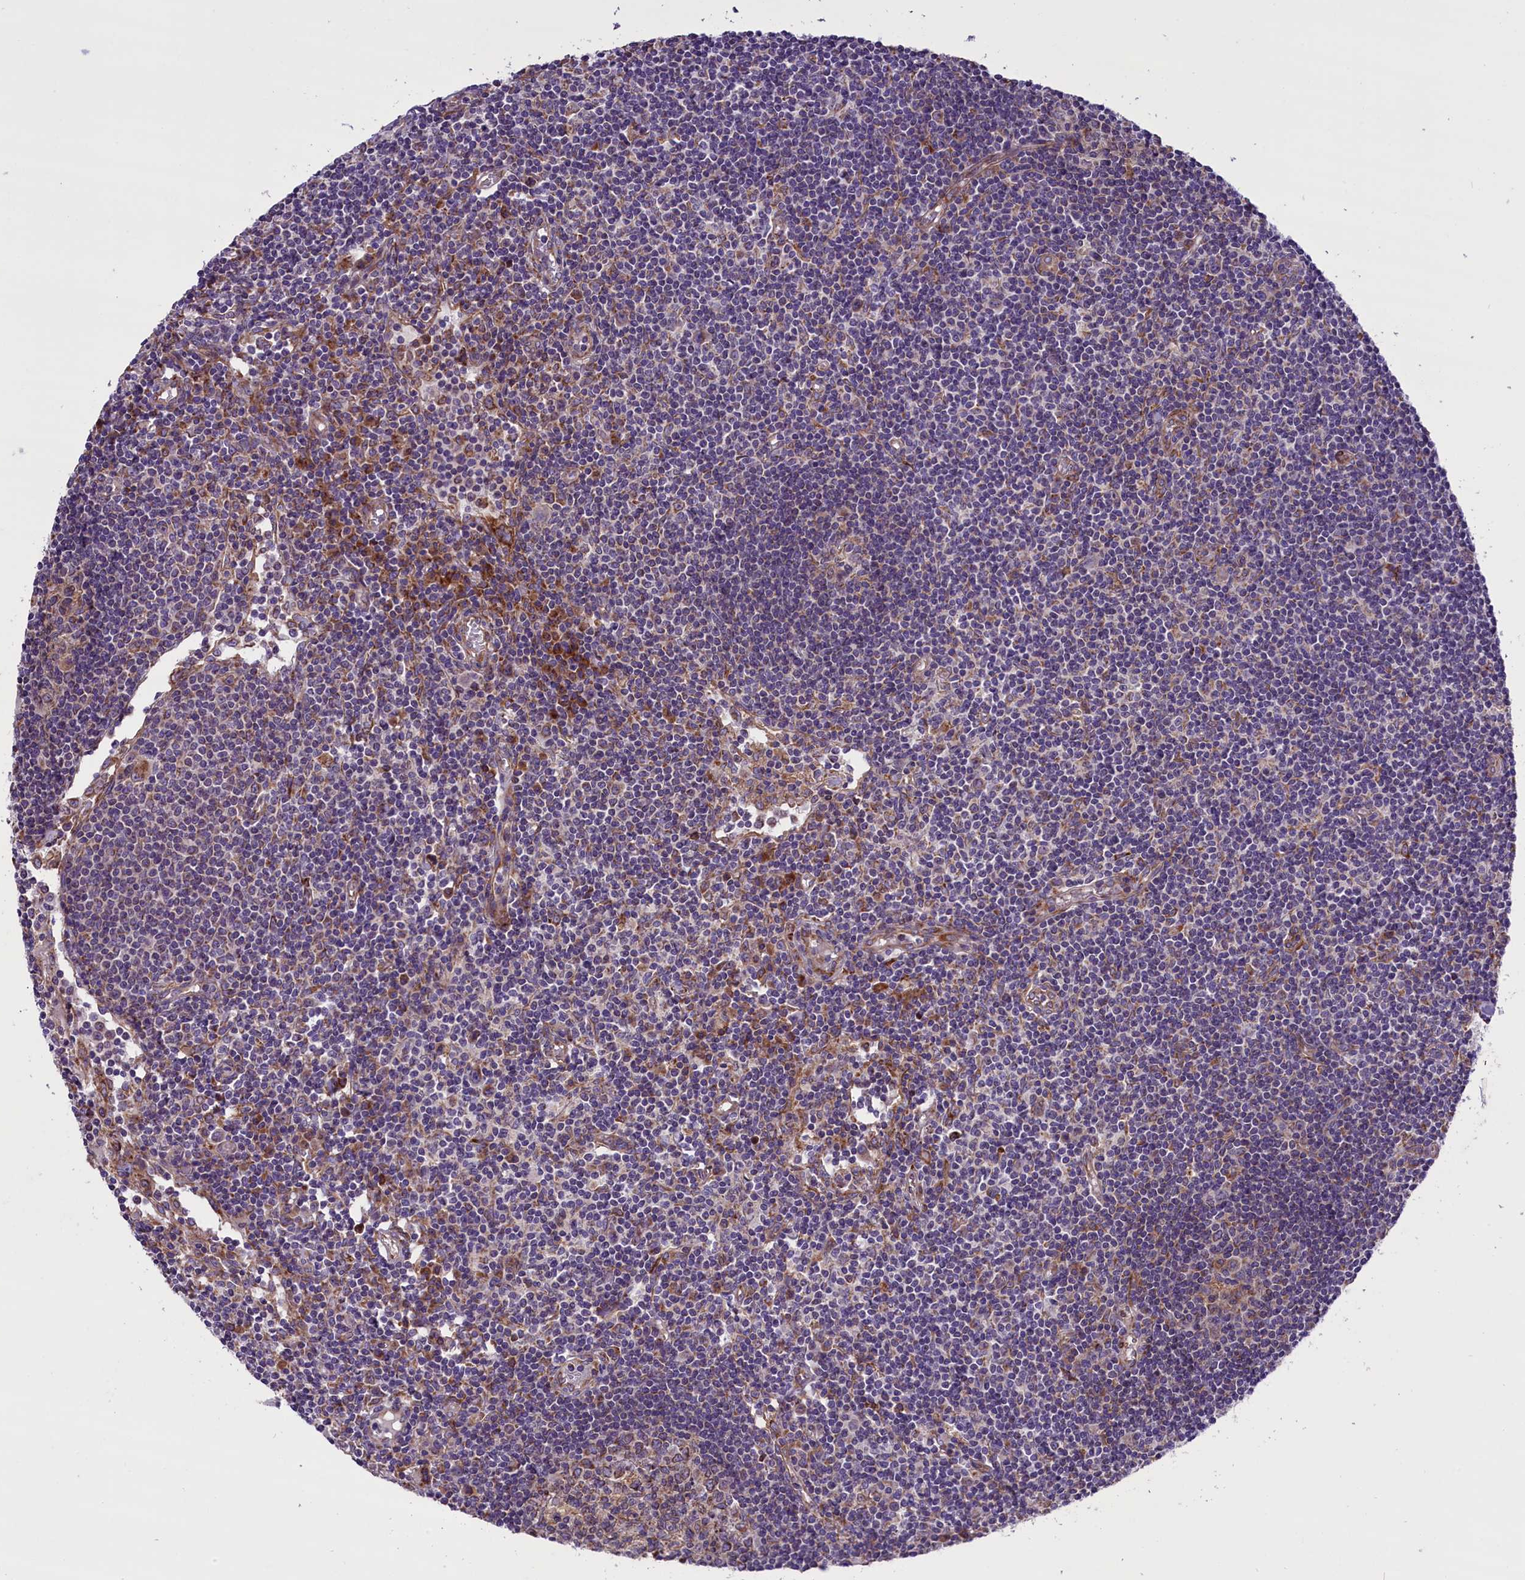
{"staining": {"intensity": "negative", "quantity": "none", "location": "none"}, "tissue": "lymph node", "cell_type": "Germinal center cells", "image_type": "normal", "snomed": [{"axis": "morphology", "description": "Normal tissue, NOS"}, {"axis": "topography", "description": "Lymph node"}], "caption": "Immunohistochemistry (IHC) photomicrograph of normal human lymph node stained for a protein (brown), which demonstrates no positivity in germinal center cells. (DAB IHC visualized using brightfield microscopy, high magnification).", "gene": "PTPRU", "patient": {"sex": "female", "age": 55}}